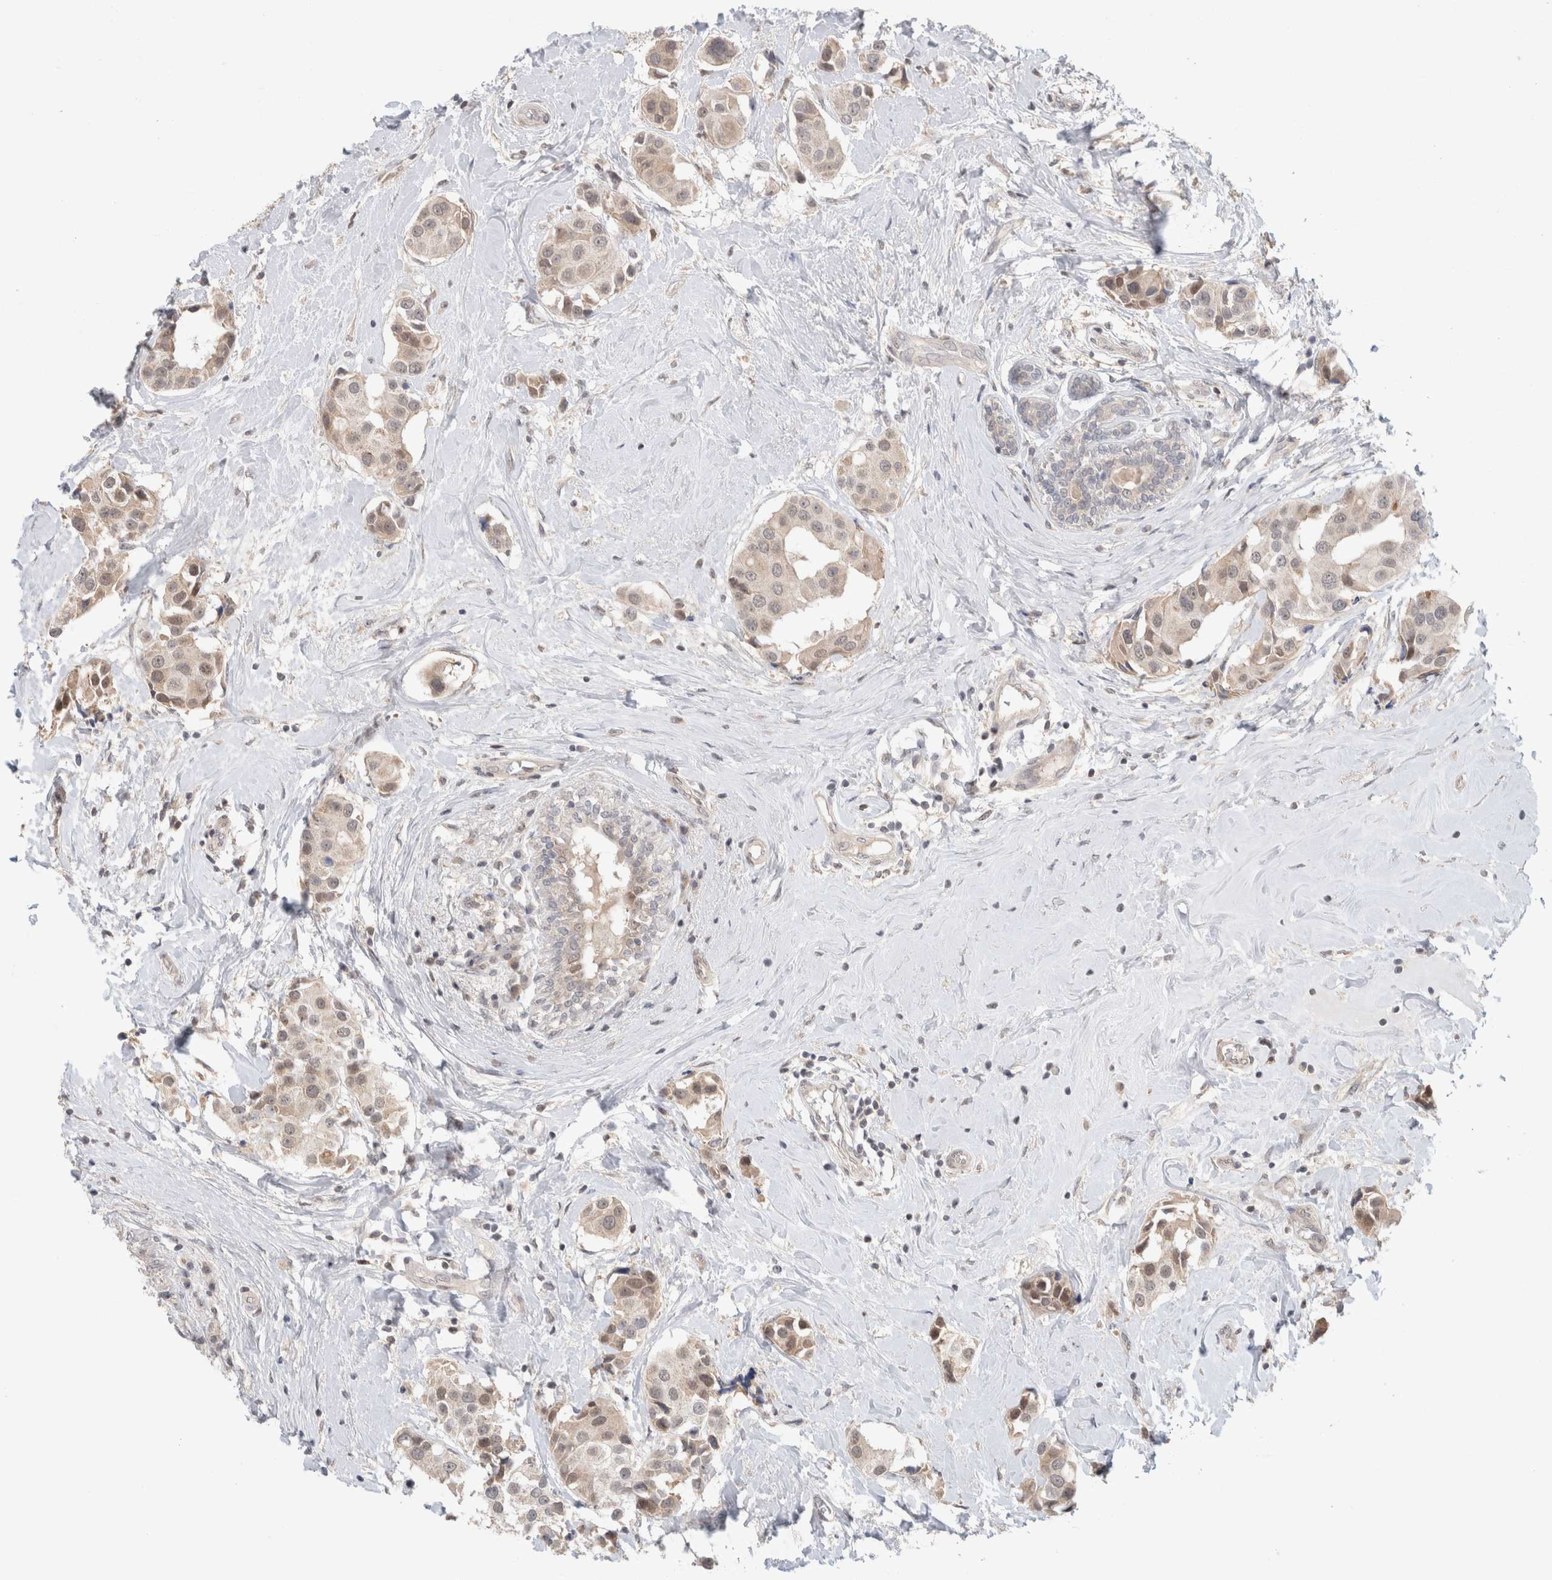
{"staining": {"intensity": "weak", "quantity": "25%-75%", "location": "cytoplasmic/membranous,nuclear"}, "tissue": "breast cancer", "cell_type": "Tumor cells", "image_type": "cancer", "snomed": [{"axis": "morphology", "description": "Normal tissue, NOS"}, {"axis": "morphology", "description": "Duct carcinoma"}, {"axis": "topography", "description": "Breast"}], "caption": "IHC micrograph of breast cancer (infiltrating ductal carcinoma) stained for a protein (brown), which demonstrates low levels of weak cytoplasmic/membranous and nuclear staining in about 25%-75% of tumor cells.", "gene": "SYDE2", "patient": {"sex": "female", "age": 39}}